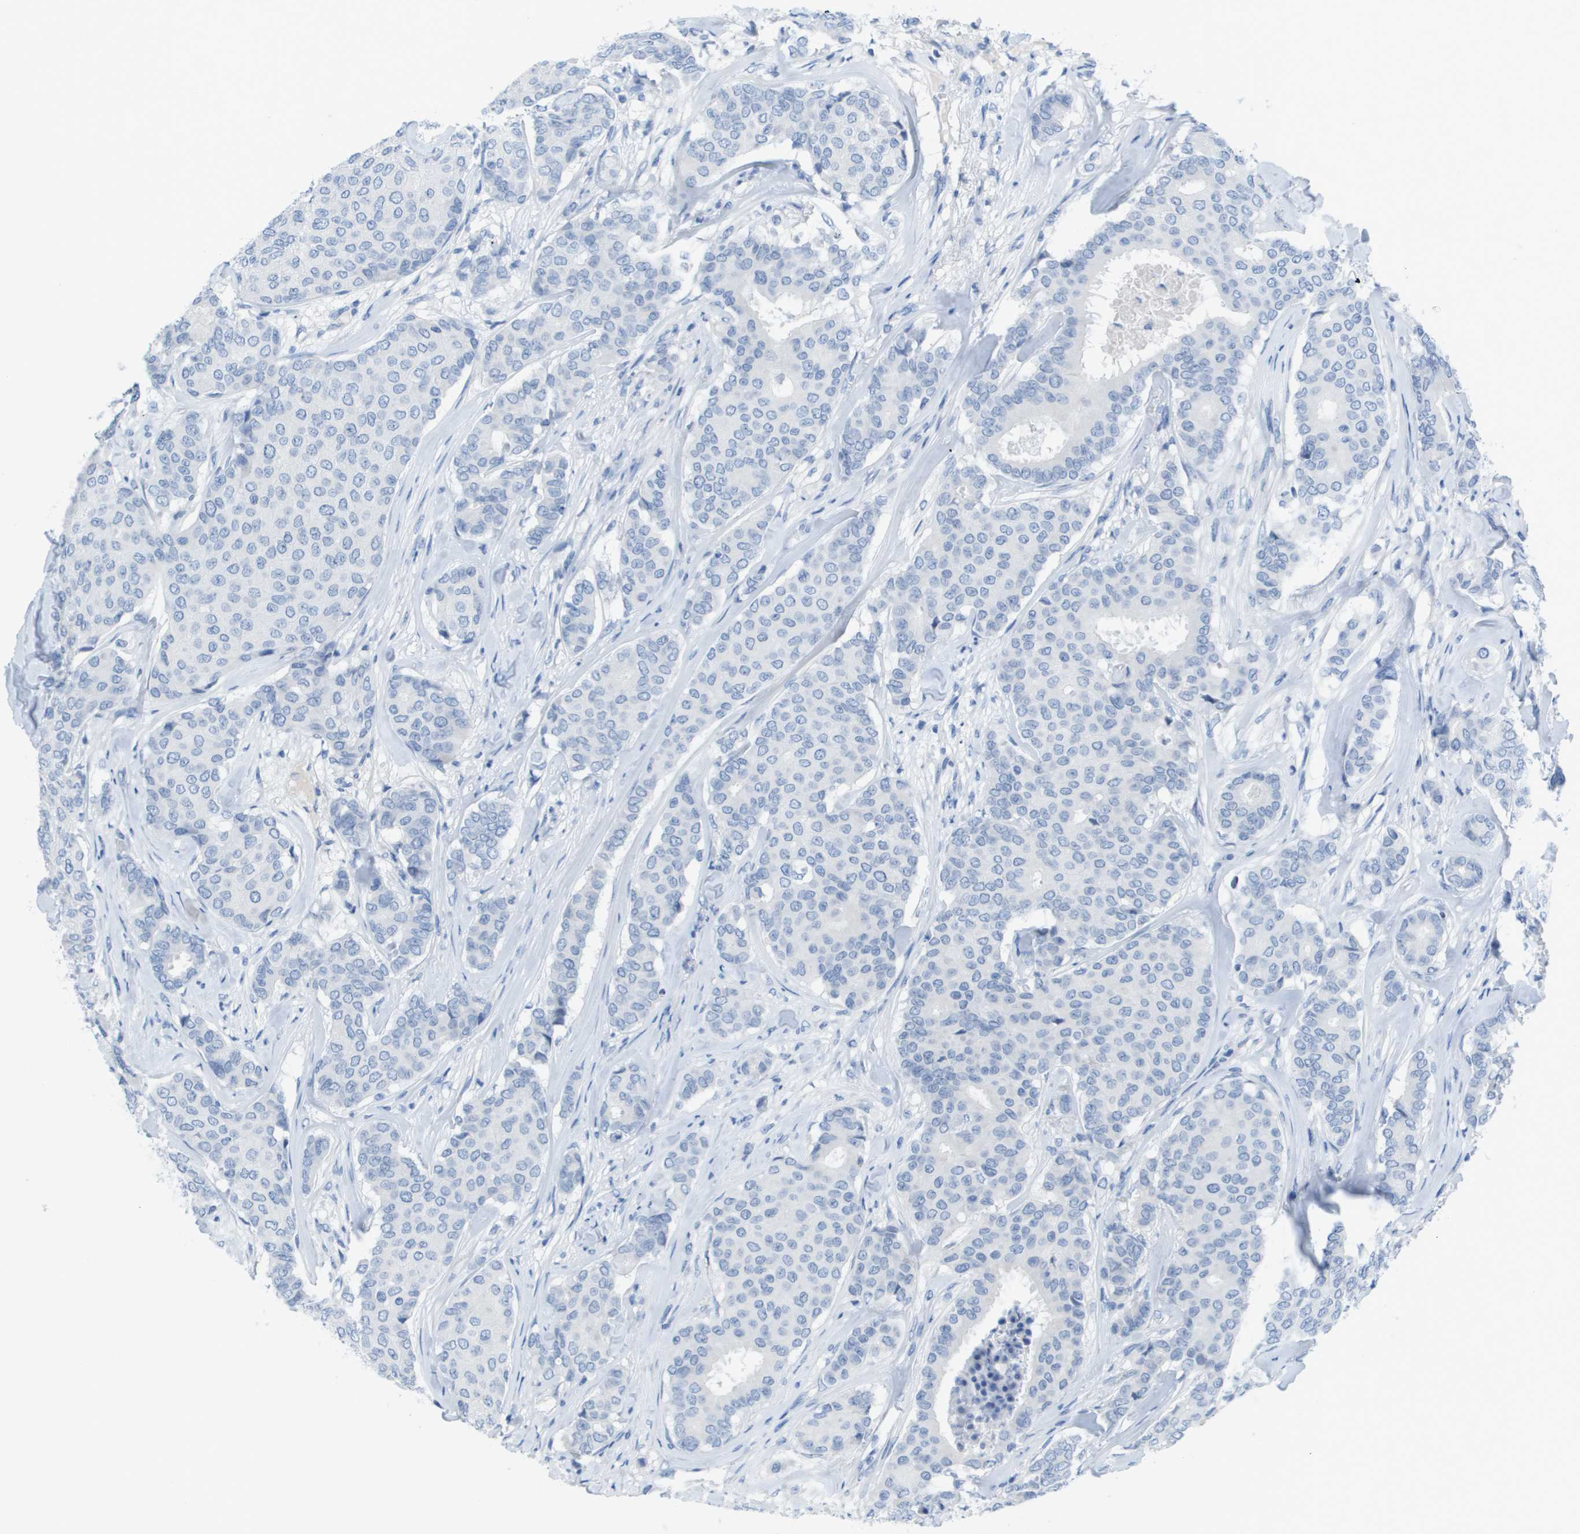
{"staining": {"intensity": "negative", "quantity": "none", "location": "none"}, "tissue": "breast cancer", "cell_type": "Tumor cells", "image_type": "cancer", "snomed": [{"axis": "morphology", "description": "Duct carcinoma"}, {"axis": "topography", "description": "Breast"}], "caption": "The IHC photomicrograph has no significant positivity in tumor cells of breast cancer (invasive ductal carcinoma) tissue.", "gene": "GPR18", "patient": {"sex": "female", "age": 75}}